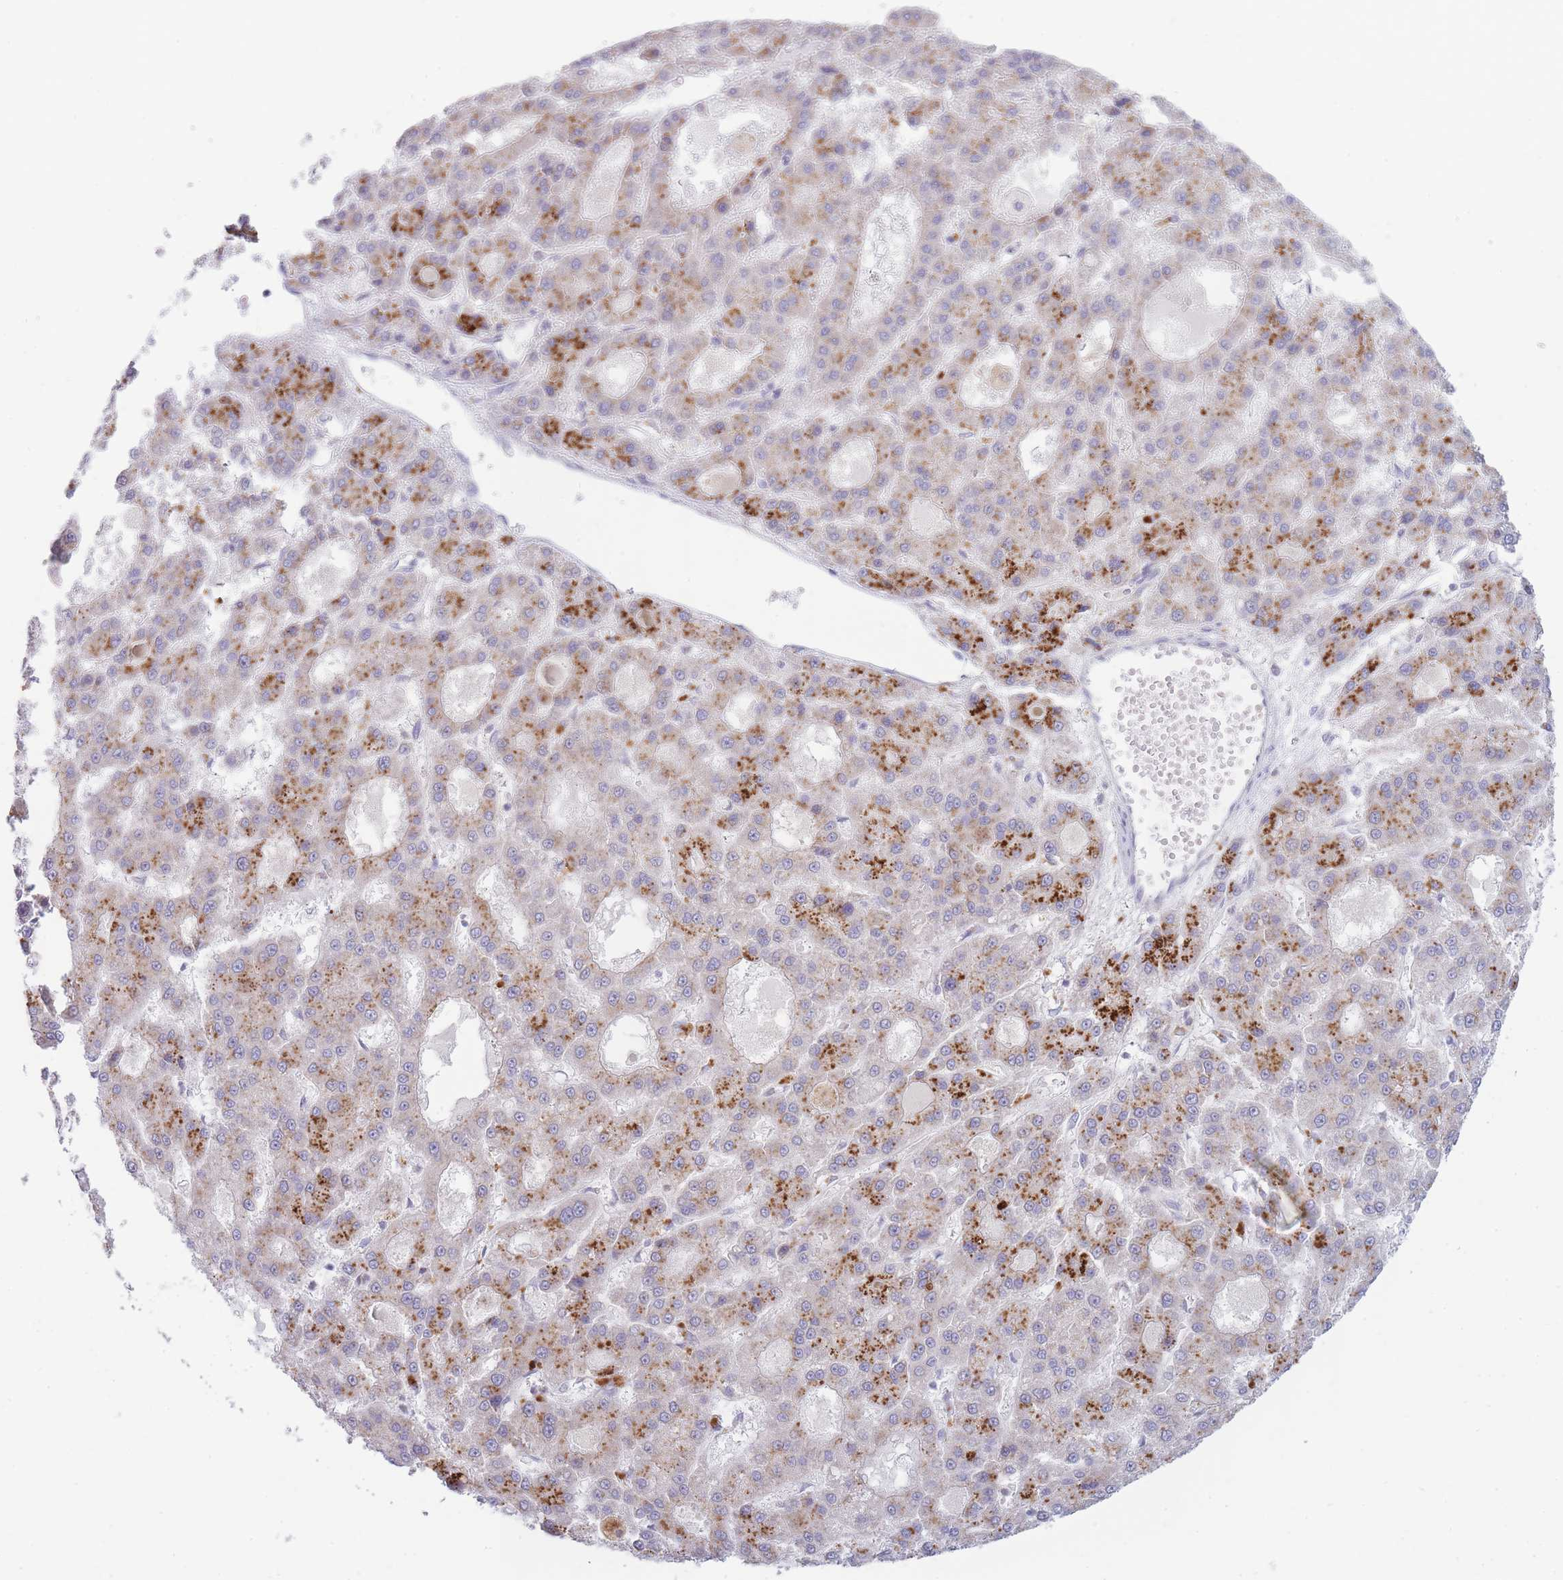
{"staining": {"intensity": "strong", "quantity": "25%-75%", "location": "cytoplasmic/membranous"}, "tissue": "liver cancer", "cell_type": "Tumor cells", "image_type": "cancer", "snomed": [{"axis": "morphology", "description": "Carcinoma, Hepatocellular, NOS"}, {"axis": "topography", "description": "Liver"}], "caption": "High-magnification brightfield microscopy of liver cancer stained with DAB (brown) and counterstained with hematoxylin (blue). tumor cells exhibit strong cytoplasmic/membranous expression is present in approximately25%-75% of cells.", "gene": "OR5L2", "patient": {"sex": "male", "age": 70}}